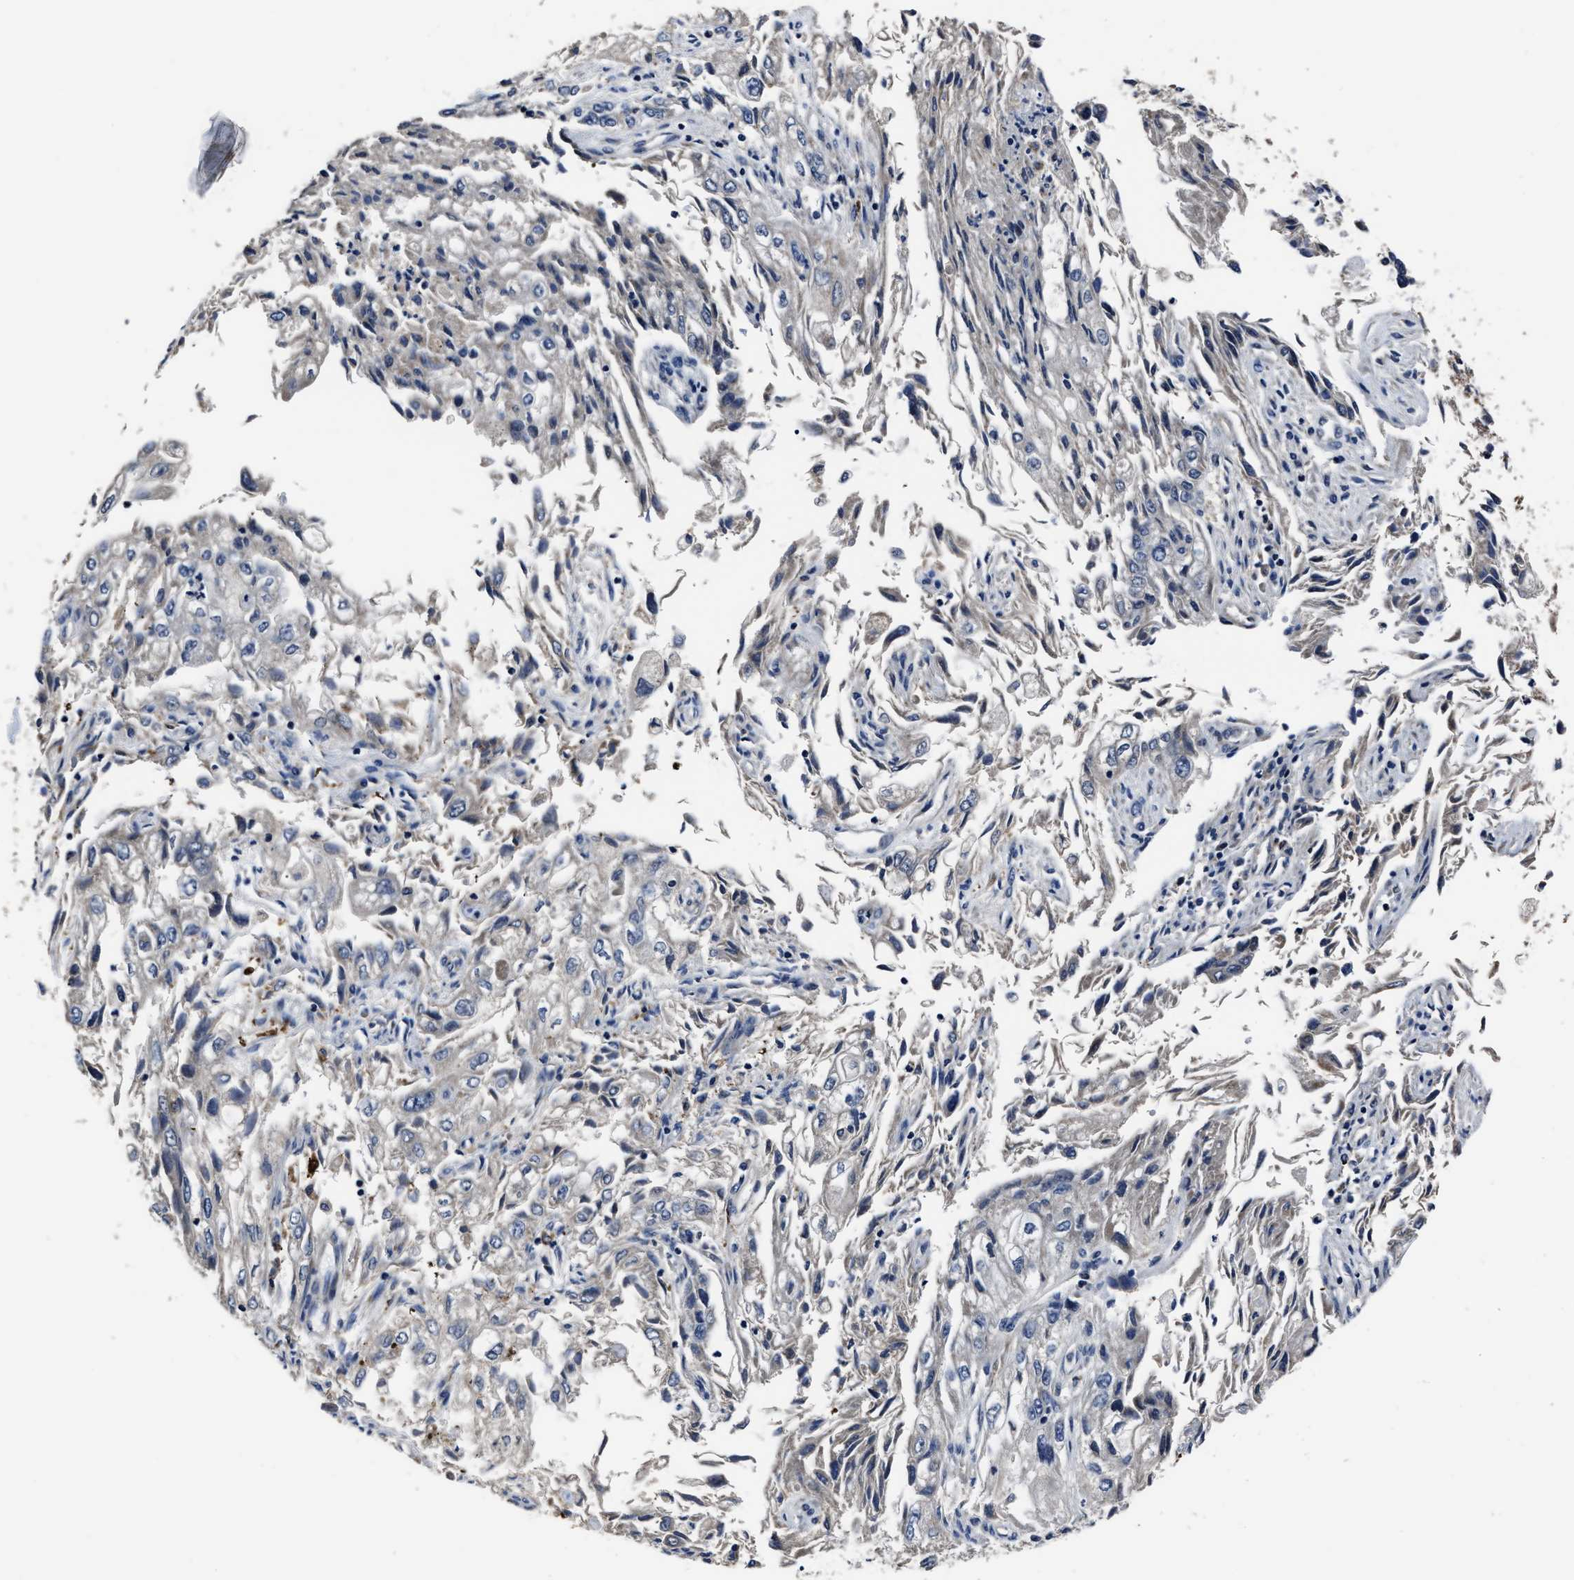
{"staining": {"intensity": "negative", "quantity": "none", "location": "none"}, "tissue": "endometrial cancer", "cell_type": "Tumor cells", "image_type": "cancer", "snomed": [{"axis": "morphology", "description": "Adenocarcinoma, NOS"}, {"axis": "topography", "description": "Endometrium"}], "caption": "An IHC image of endometrial cancer is shown. There is no staining in tumor cells of endometrial cancer. (DAB IHC, high magnification).", "gene": "RSBN1L", "patient": {"sex": "female", "age": 49}}